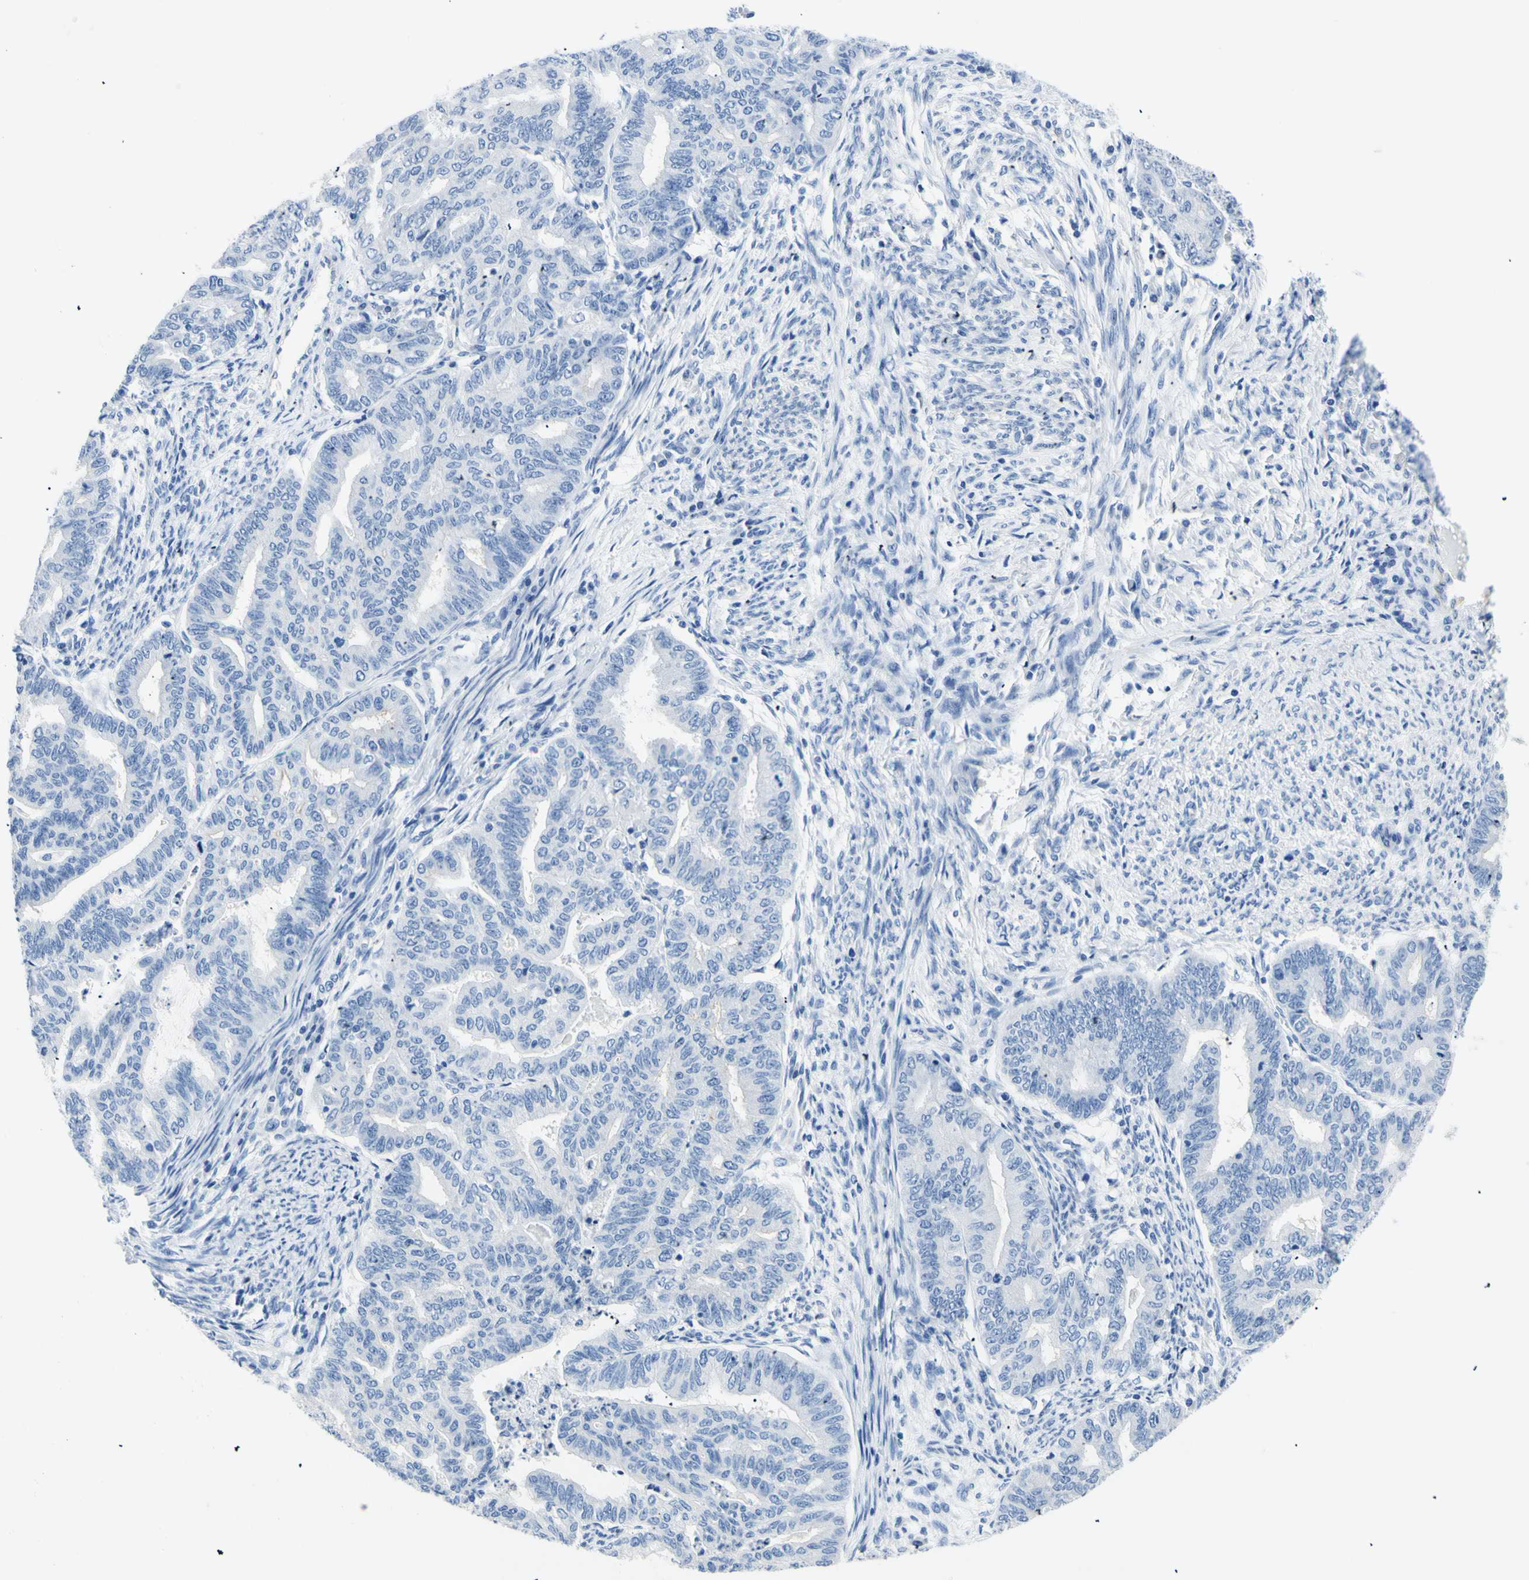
{"staining": {"intensity": "negative", "quantity": "none", "location": "none"}, "tissue": "endometrial cancer", "cell_type": "Tumor cells", "image_type": "cancer", "snomed": [{"axis": "morphology", "description": "Adenocarcinoma, NOS"}, {"axis": "topography", "description": "Endometrium"}], "caption": "Immunohistochemical staining of human adenocarcinoma (endometrial) demonstrates no significant expression in tumor cells. (Brightfield microscopy of DAB IHC at high magnification).", "gene": "HPCA", "patient": {"sex": "female", "age": 79}}